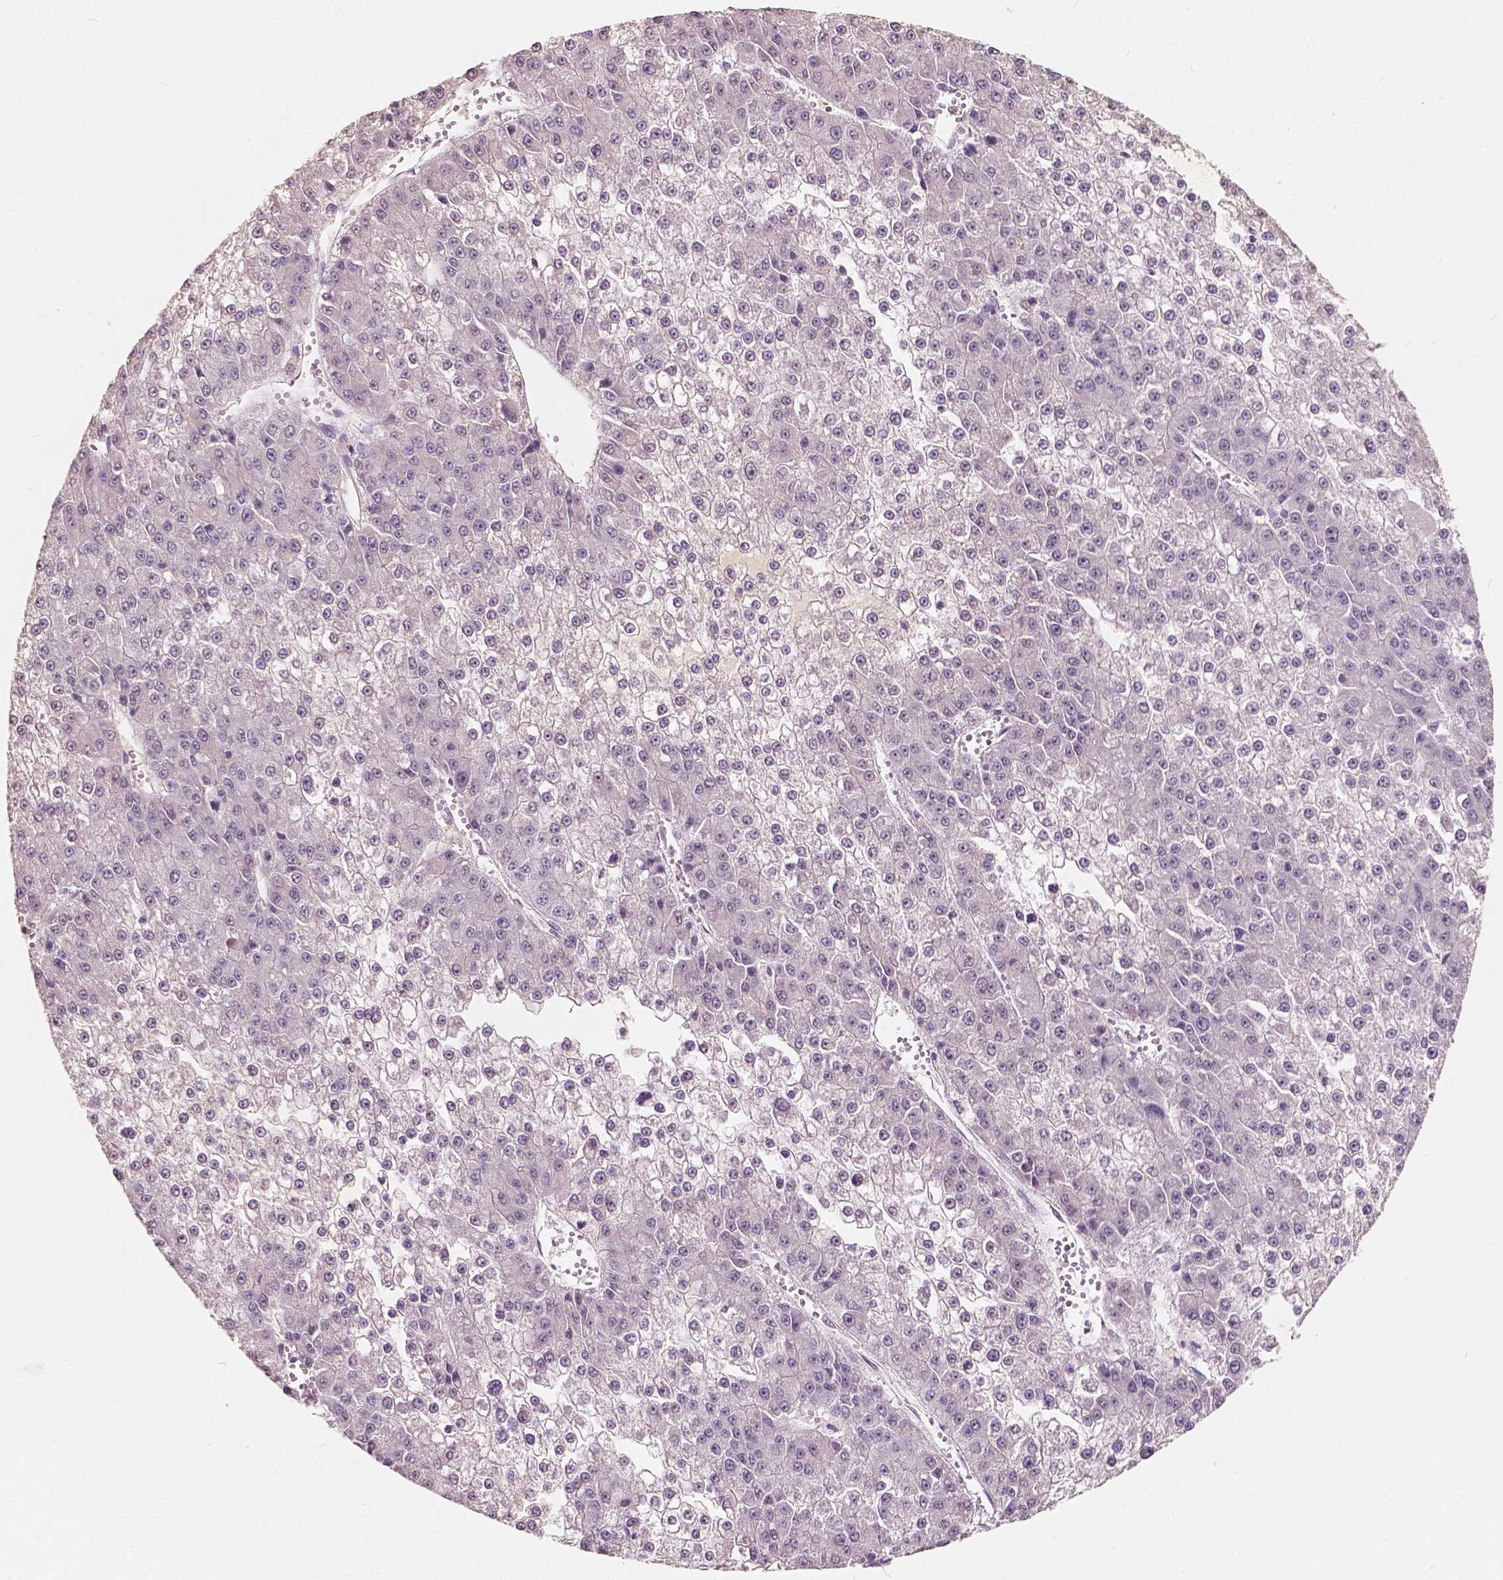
{"staining": {"intensity": "negative", "quantity": "none", "location": "none"}, "tissue": "liver cancer", "cell_type": "Tumor cells", "image_type": "cancer", "snomed": [{"axis": "morphology", "description": "Carcinoma, Hepatocellular, NOS"}, {"axis": "topography", "description": "Liver"}], "caption": "Immunohistochemistry of human liver cancer (hepatocellular carcinoma) demonstrates no expression in tumor cells.", "gene": "SOX15", "patient": {"sex": "female", "age": 73}}